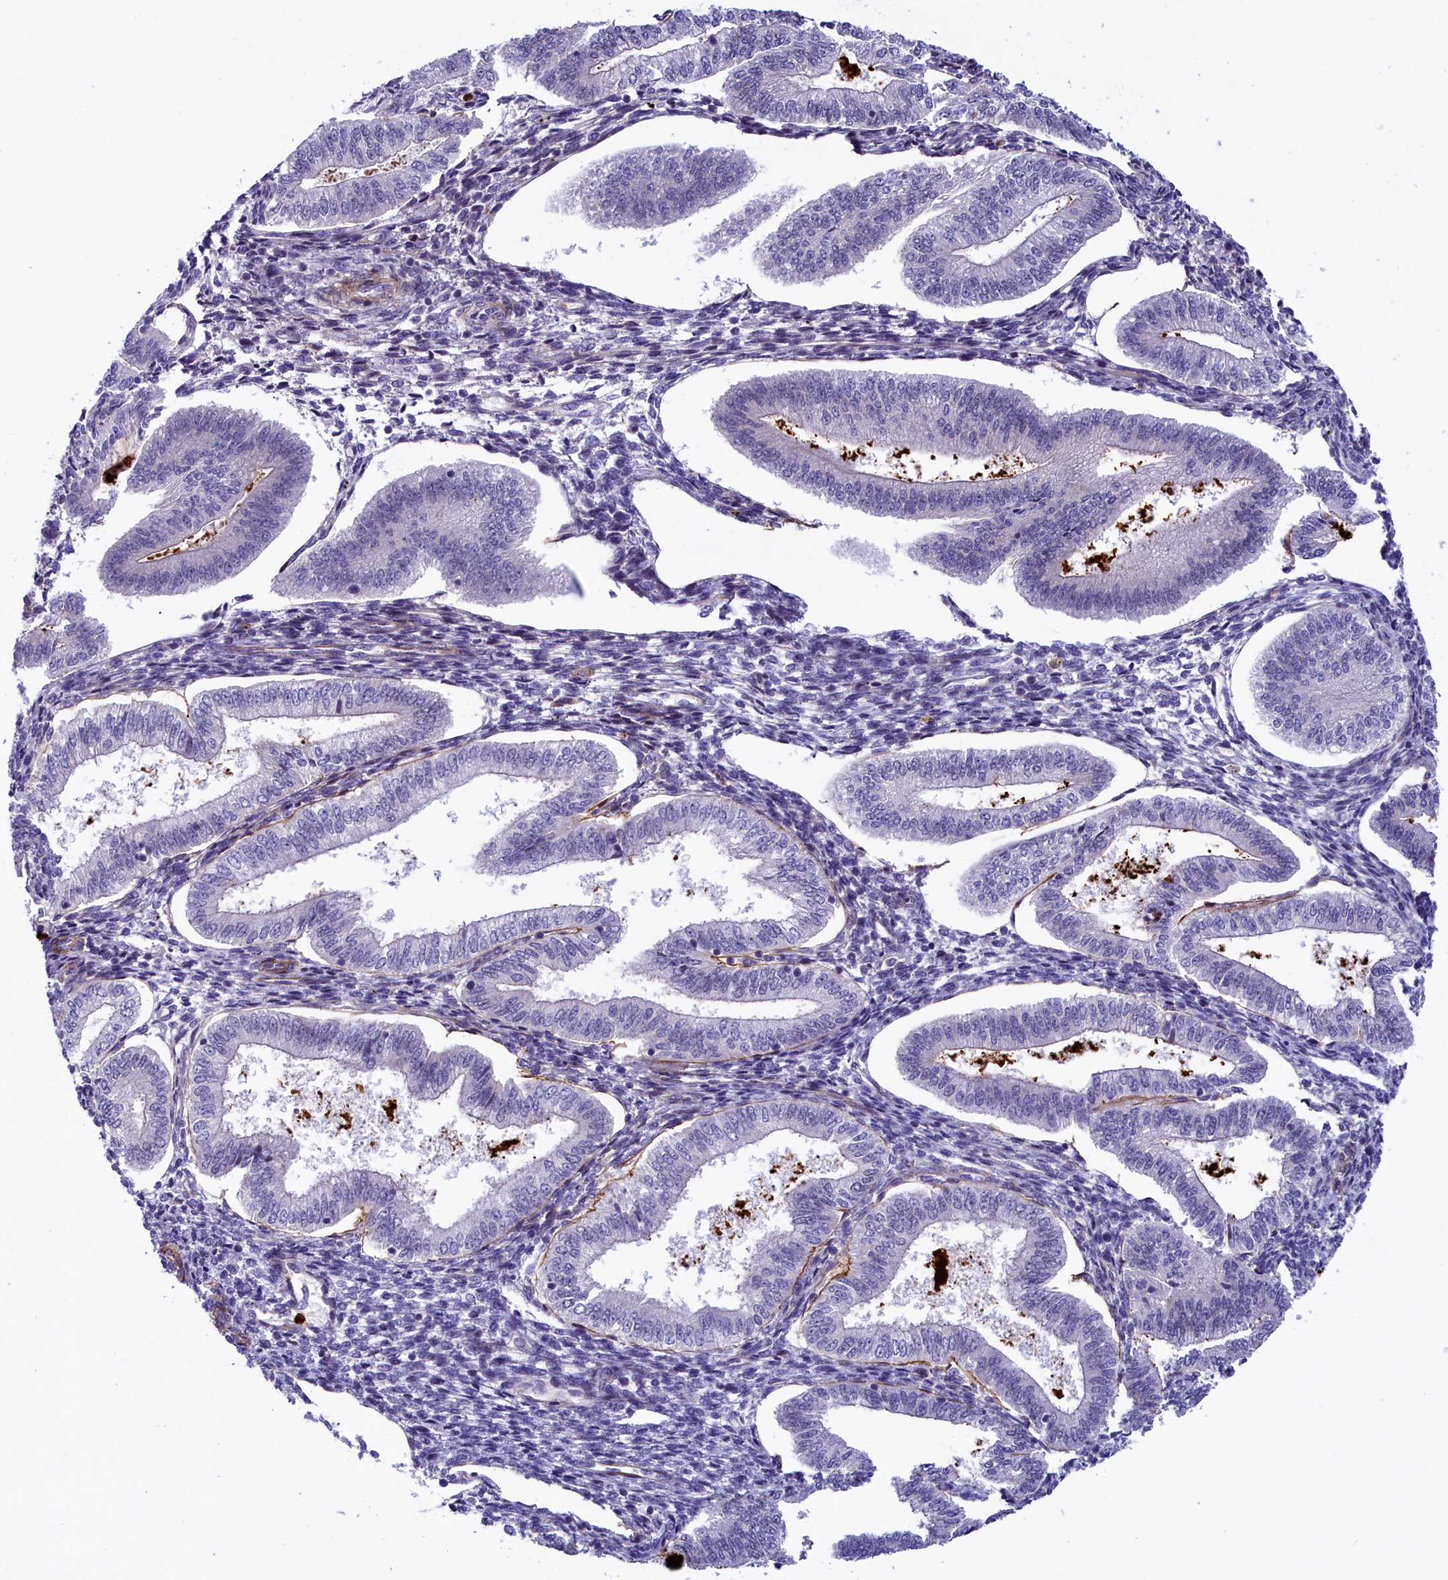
{"staining": {"intensity": "negative", "quantity": "none", "location": "none"}, "tissue": "endometrium", "cell_type": "Cells in endometrial stroma", "image_type": "normal", "snomed": [{"axis": "morphology", "description": "Normal tissue, NOS"}, {"axis": "topography", "description": "Endometrium"}], "caption": "The photomicrograph displays no staining of cells in endometrial stroma in benign endometrium.", "gene": "LOXL1", "patient": {"sex": "female", "age": 34}}